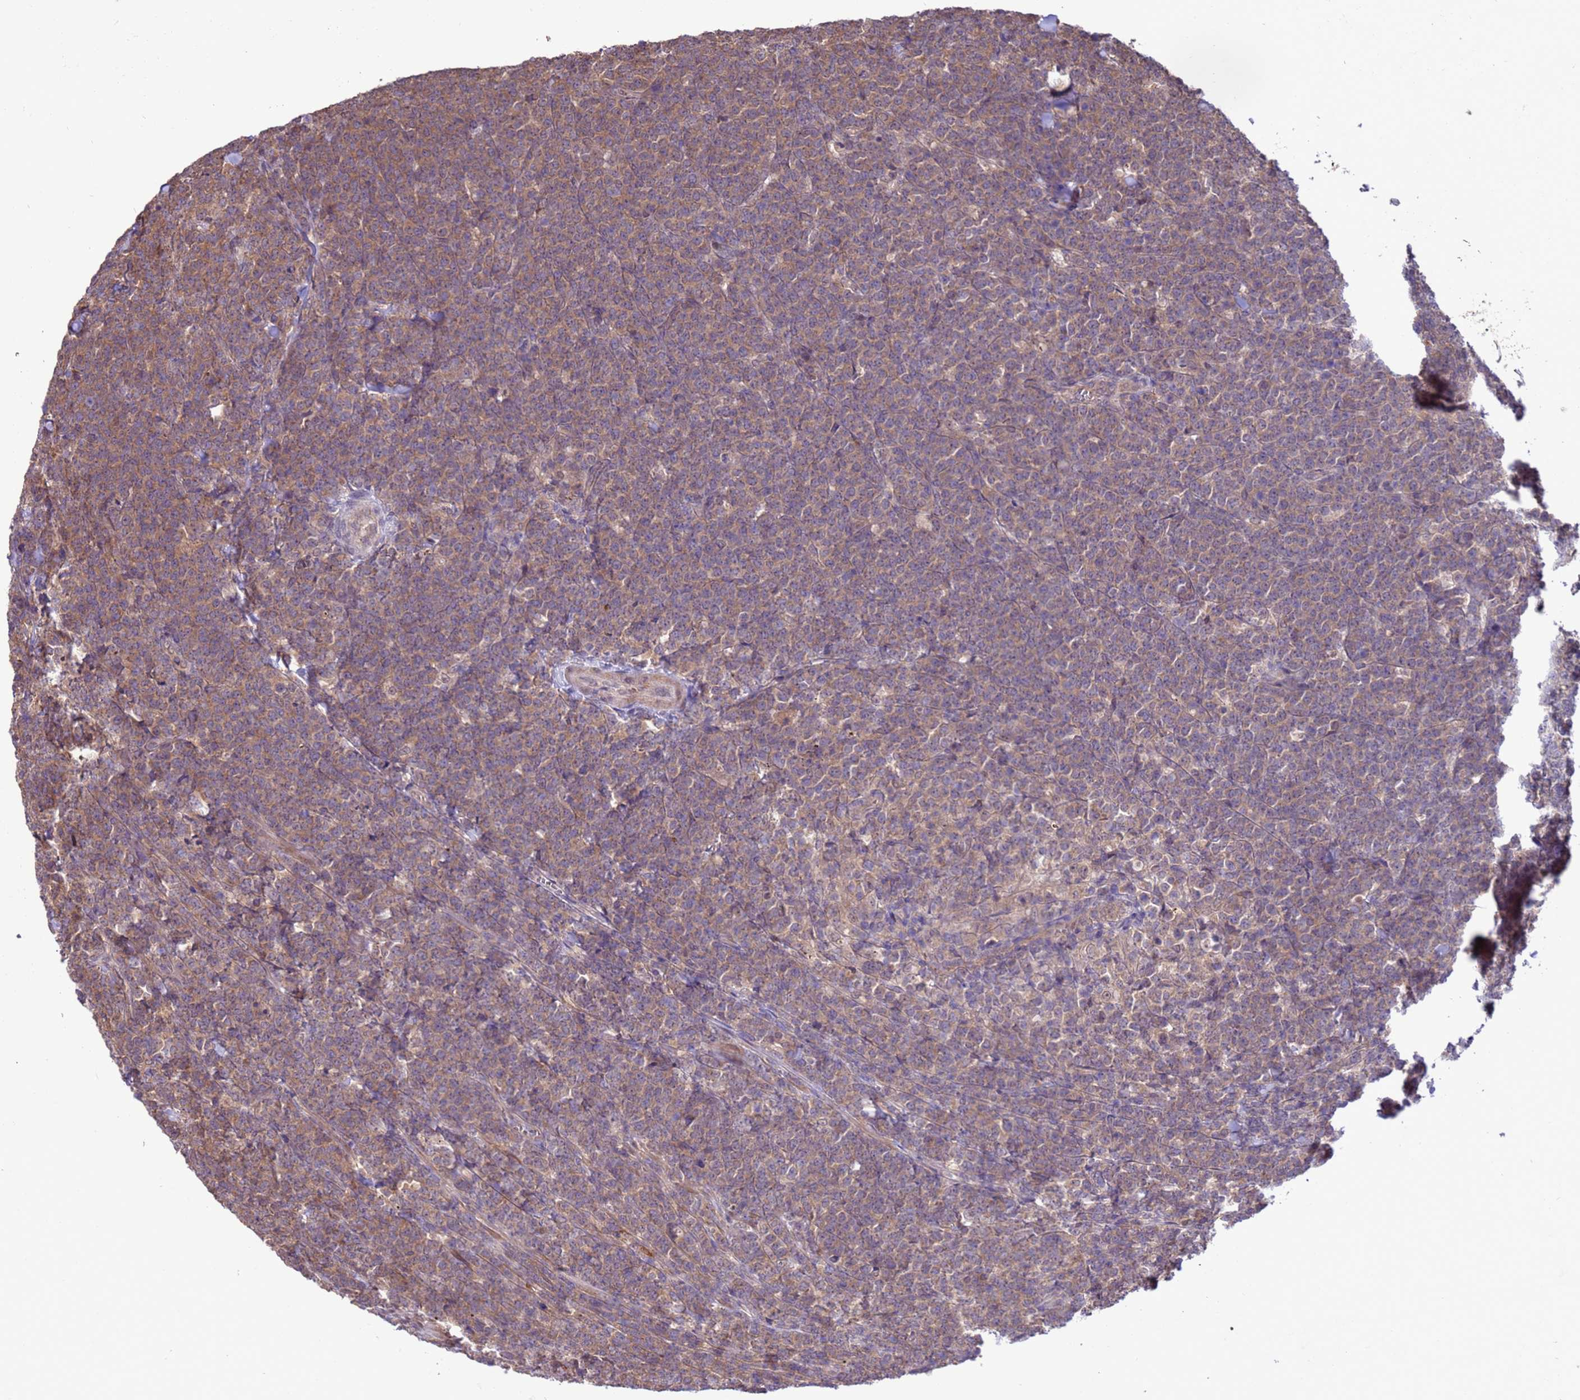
{"staining": {"intensity": "moderate", "quantity": "25%-75%", "location": "cytoplasmic/membranous"}, "tissue": "lymphoma", "cell_type": "Tumor cells", "image_type": "cancer", "snomed": [{"axis": "morphology", "description": "Malignant lymphoma, non-Hodgkin's type, High grade"}, {"axis": "topography", "description": "Small intestine"}], "caption": "High-grade malignant lymphoma, non-Hodgkin's type tissue displays moderate cytoplasmic/membranous expression in about 25%-75% of tumor cells", "gene": "ZFP69B", "patient": {"sex": "male", "age": 8}}